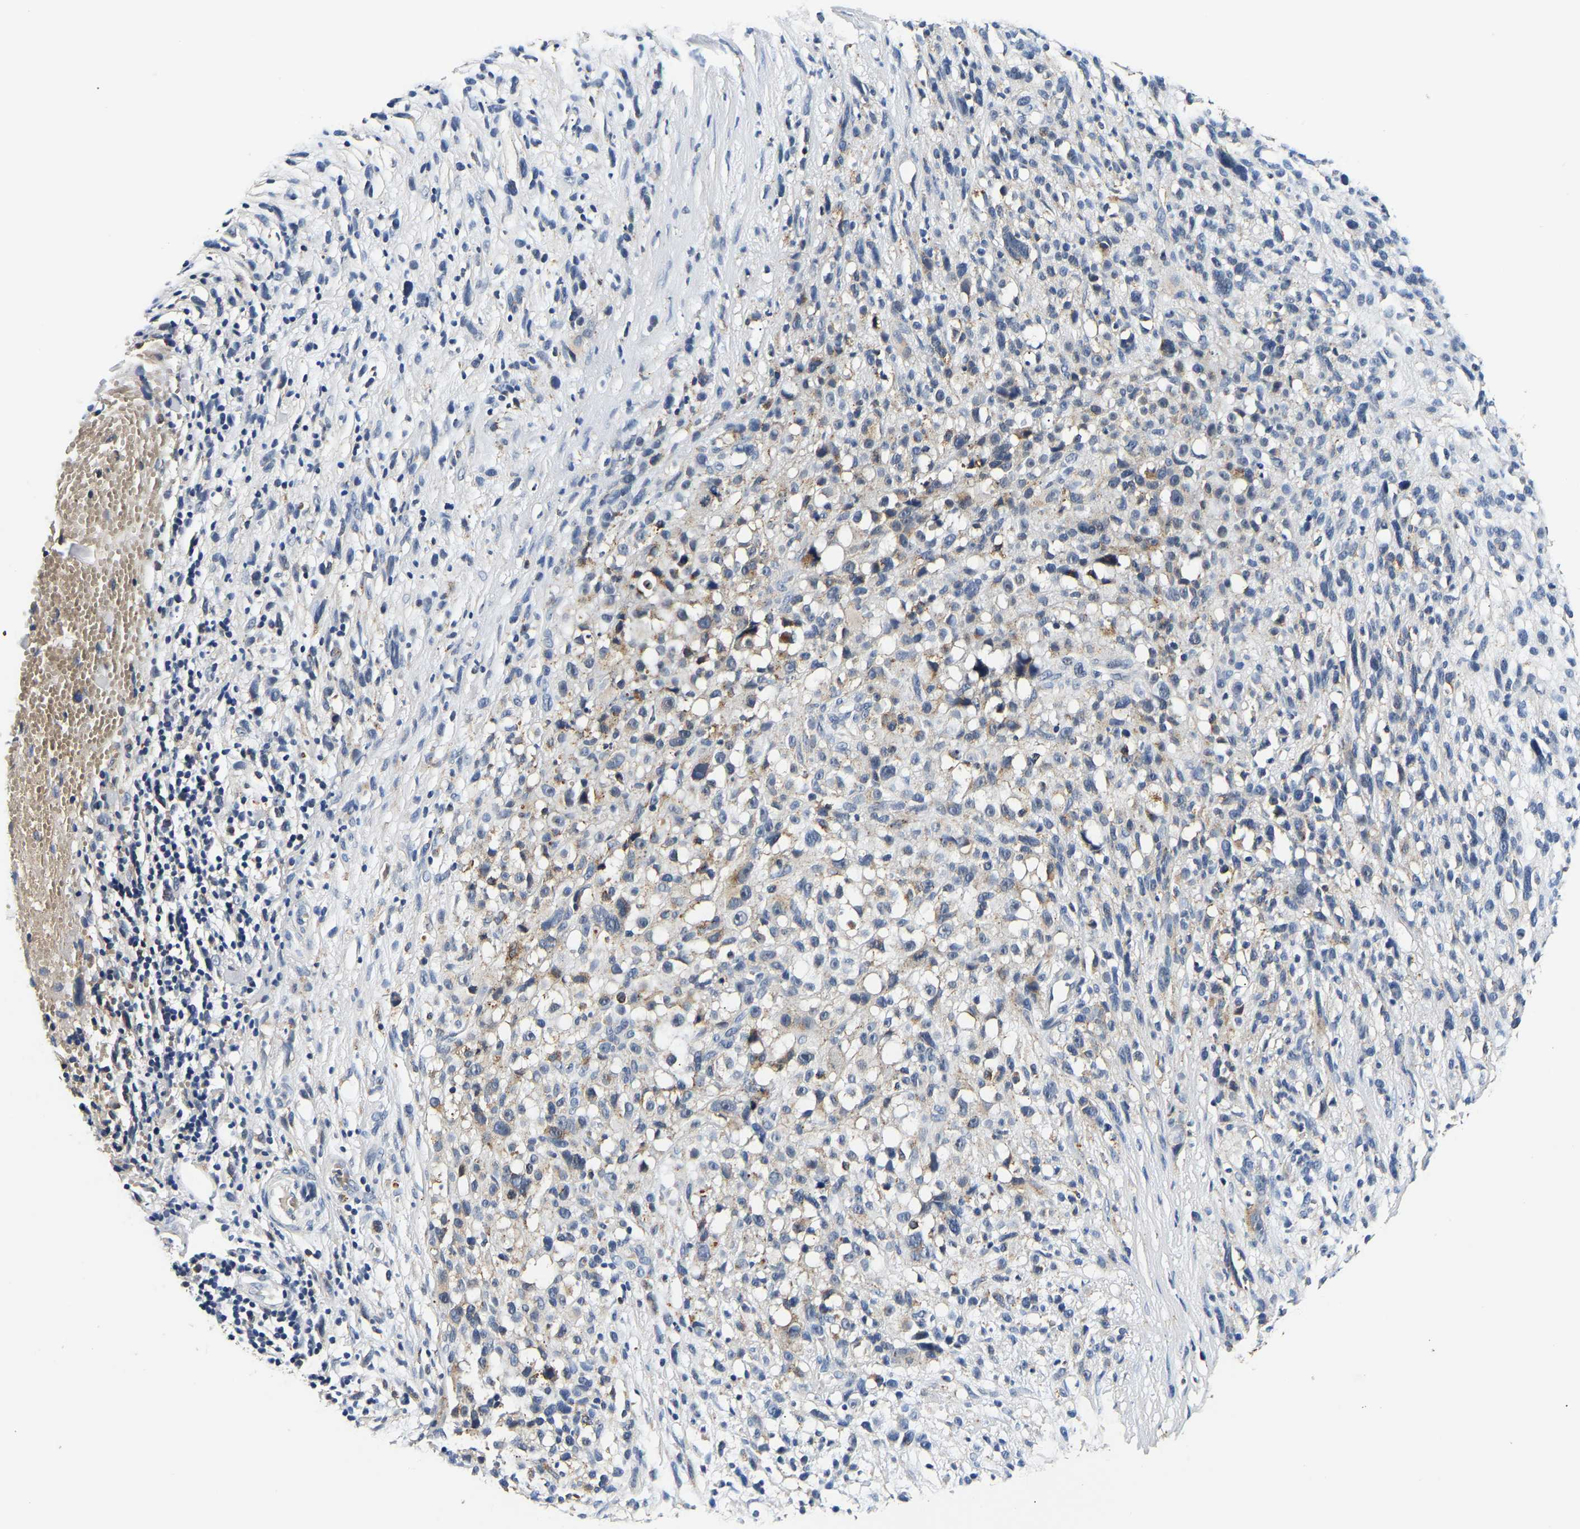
{"staining": {"intensity": "negative", "quantity": "none", "location": "none"}, "tissue": "melanoma", "cell_type": "Tumor cells", "image_type": "cancer", "snomed": [{"axis": "morphology", "description": "Malignant melanoma, NOS"}, {"axis": "topography", "description": "Skin"}], "caption": "This is an IHC micrograph of malignant melanoma. There is no expression in tumor cells.", "gene": "SMU1", "patient": {"sex": "female", "age": 55}}